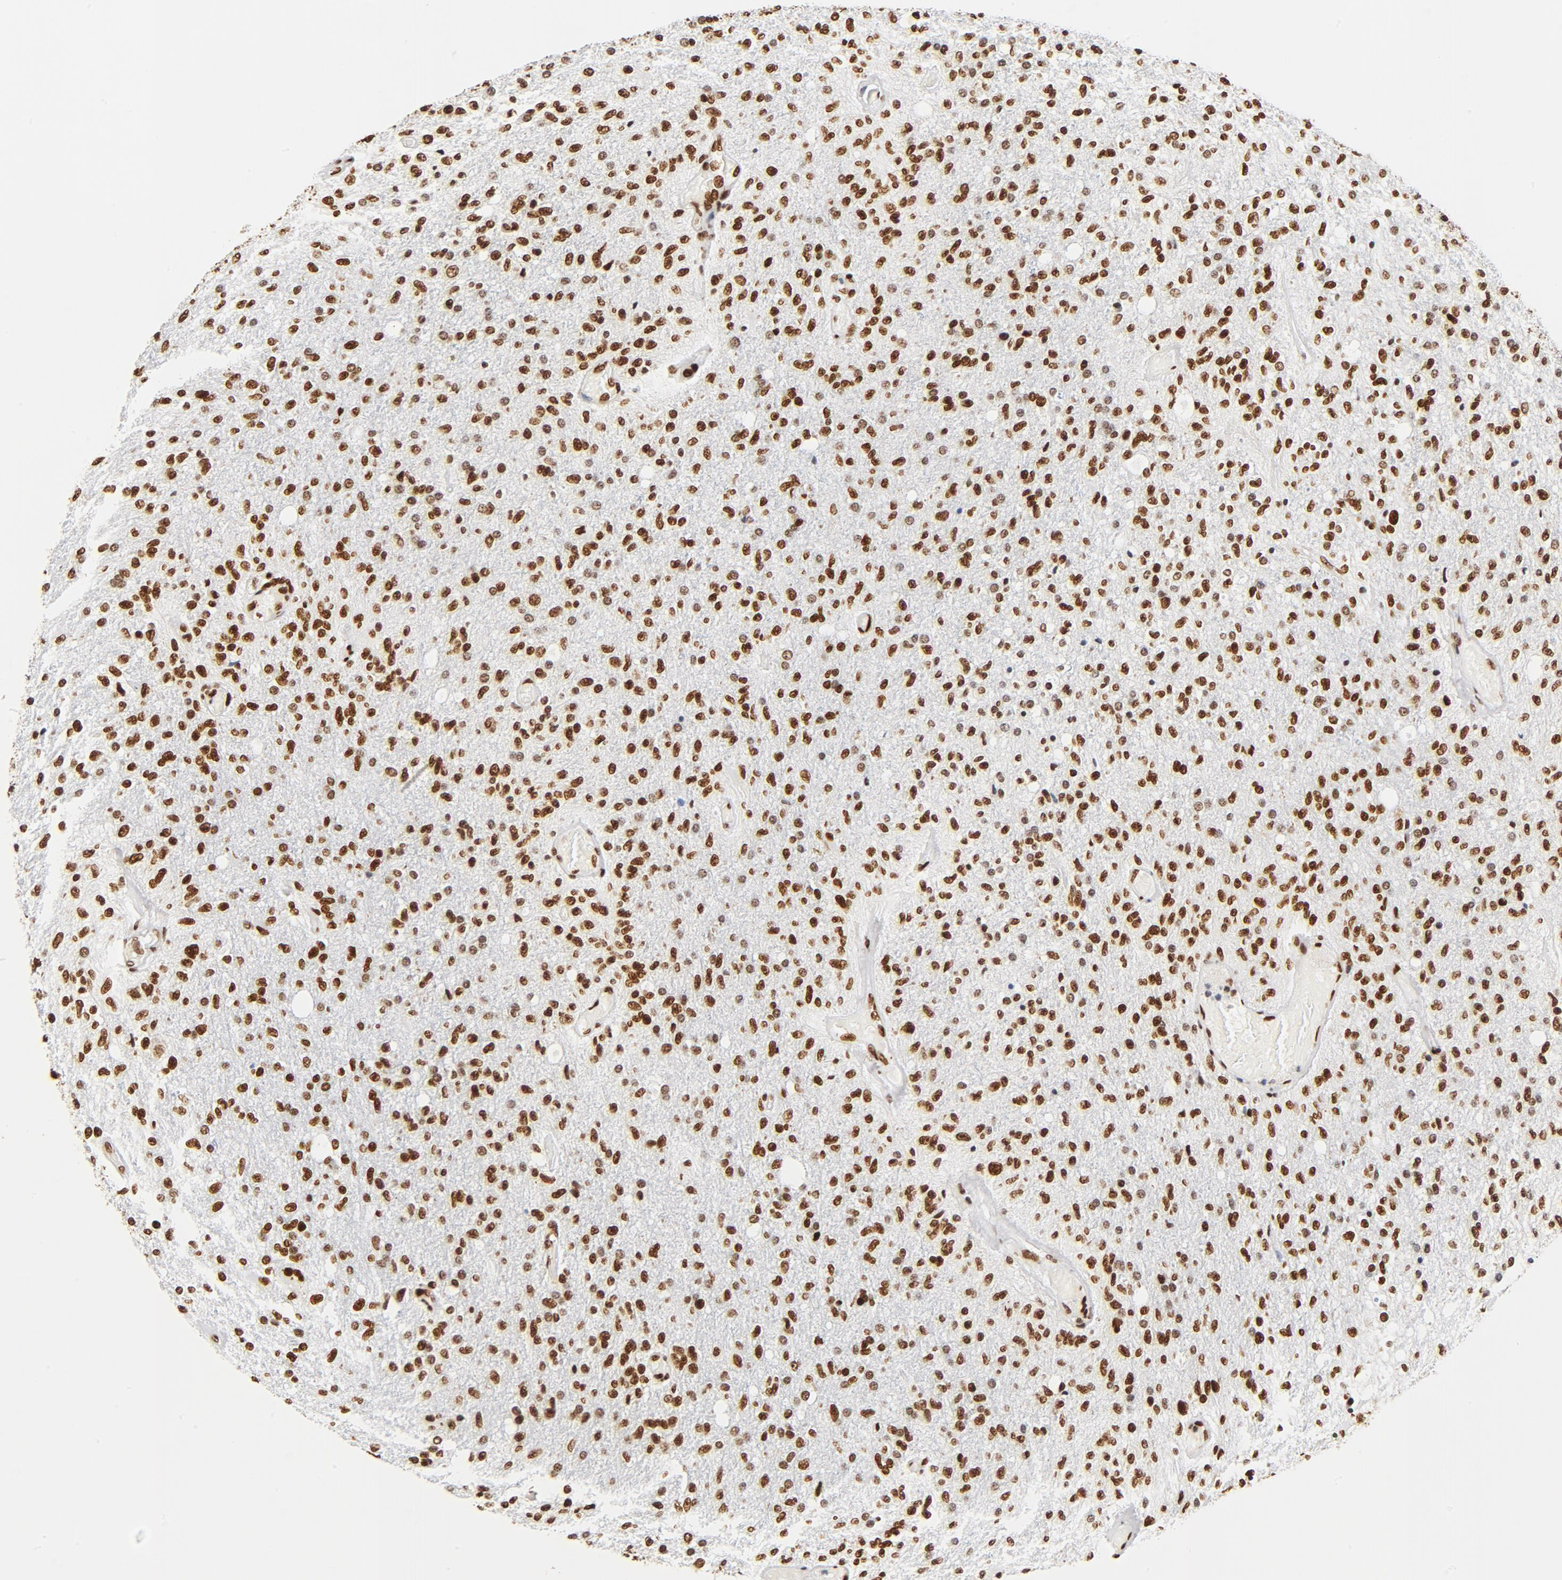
{"staining": {"intensity": "strong", "quantity": ">75%", "location": "nuclear"}, "tissue": "glioma", "cell_type": "Tumor cells", "image_type": "cancer", "snomed": [{"axis": "morphology", "description": "Normal tissue, NOS"}, {"axis": "morphology", "description": "Glioma, malignant, High grade"}, {"axis": "topography", "description": "Cerebral cortex"}], "caption": "Protein staining displays strong nuclear expression in approximately >75% of tumor cells in malignant high-grade glioma. The staining is performed using DAB brown chromogen to label protein expression. The nuclei are counter-stained blue using hematoxylin.", "gene": "CTBP1", "patient": {"sex": "male", "age": 77}}